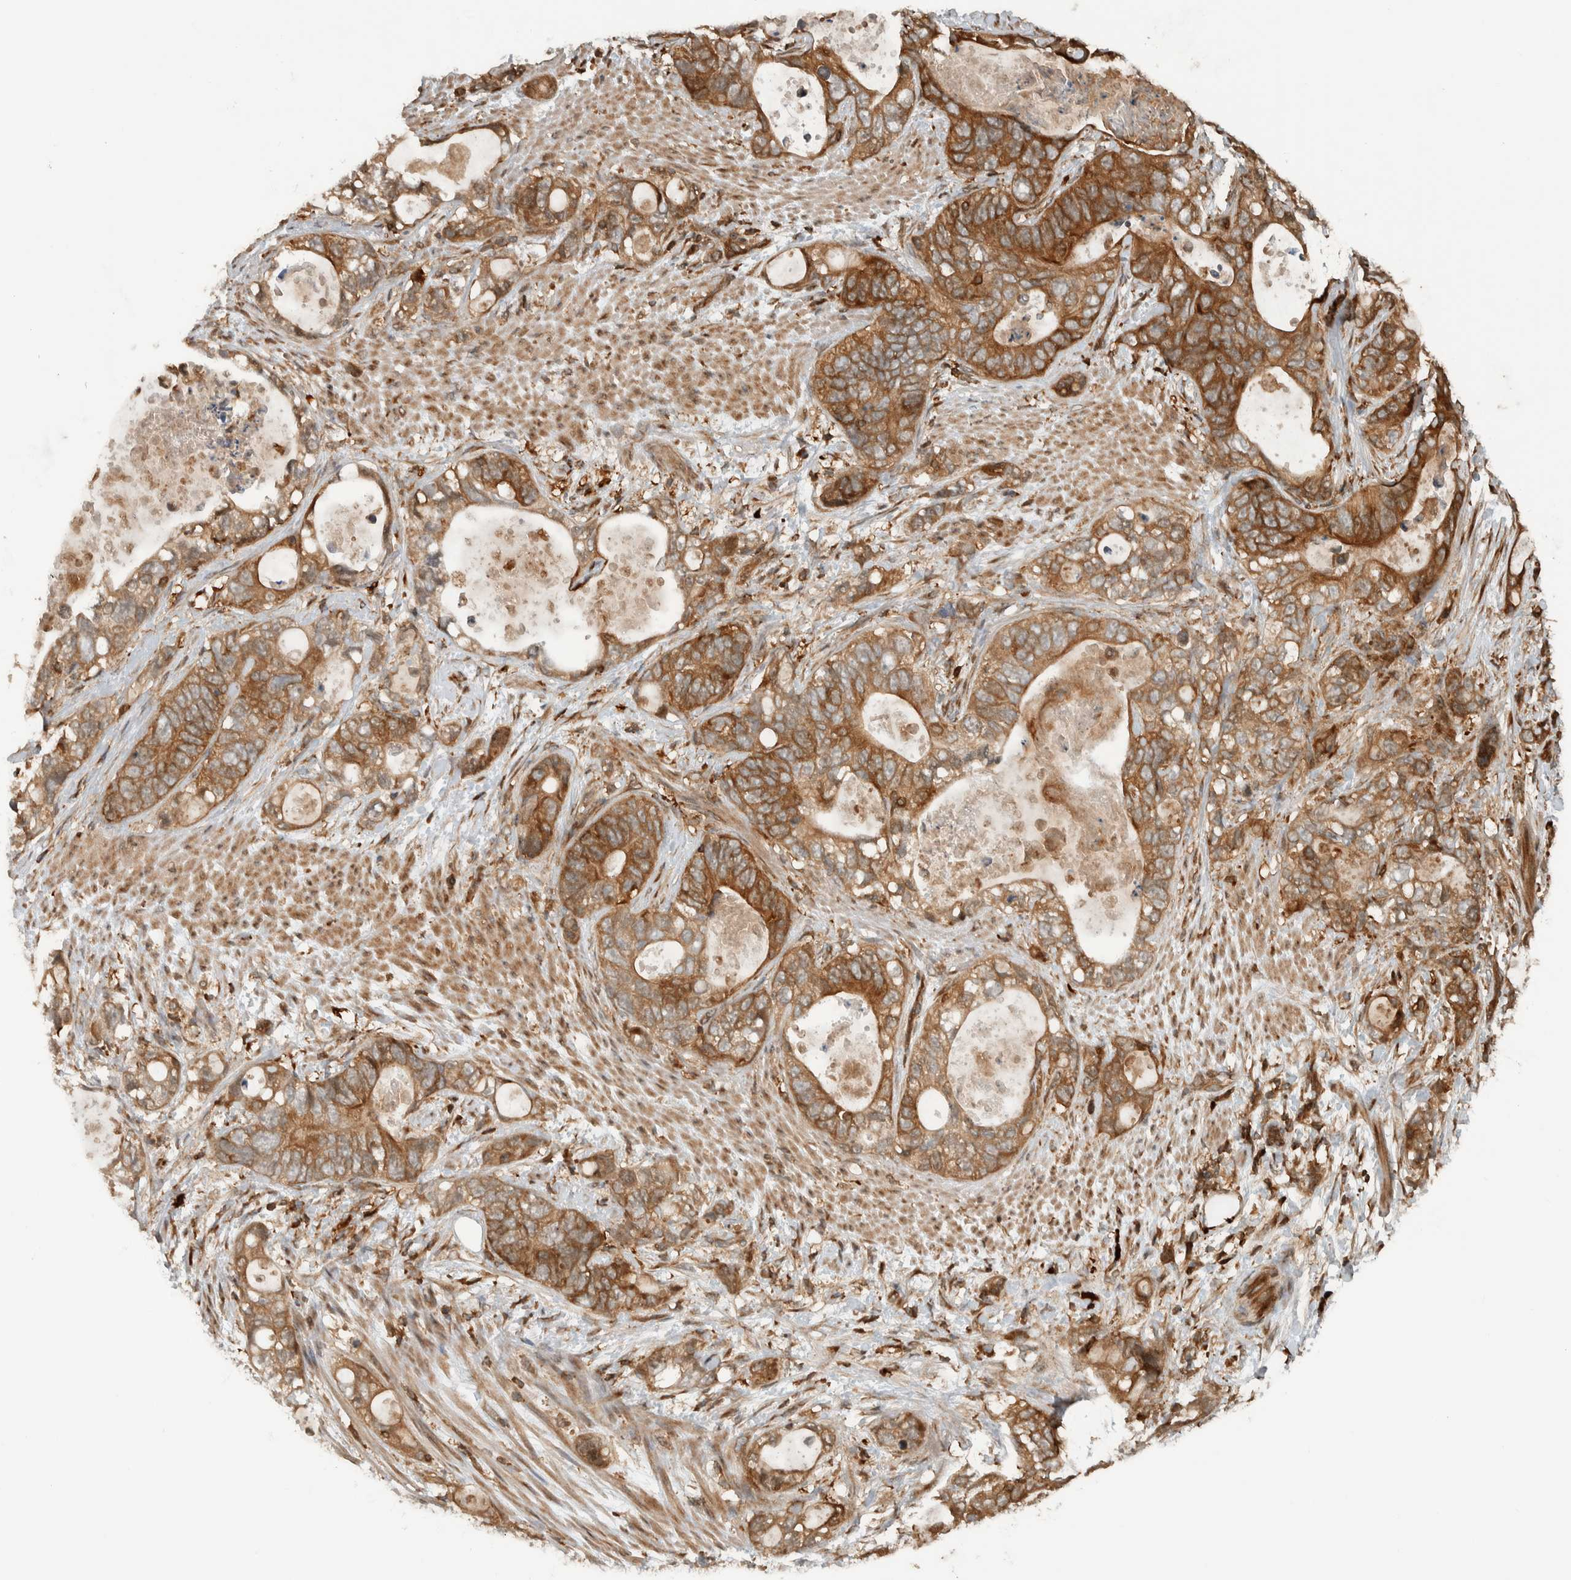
{"staining": {"intensity": "moderate", "quantity": ">75%", "location": "cytoplasmic/membranous"}, "tissue": "stomach cancer", "cell_type": "Tumor cells", "image_type": "cancer", "snomed": [{"axis": "morphology", "description": "Normal tissue, NOS"}, {"axis": "morphology", "description": "Adenocarcinoma, NOS"}, {"axis": "topography", "description": "Stomach"}], "caption": "Immunohistochemistry (IHC) image of human stomach cancer stained for a protein (brown), which demonstrates medium levels of moderate cytoplasmic/membranous positivity in about >75% of tumor cells.", "gene": "CNTROB", "patient": {"sex": "female", "age": 89}}